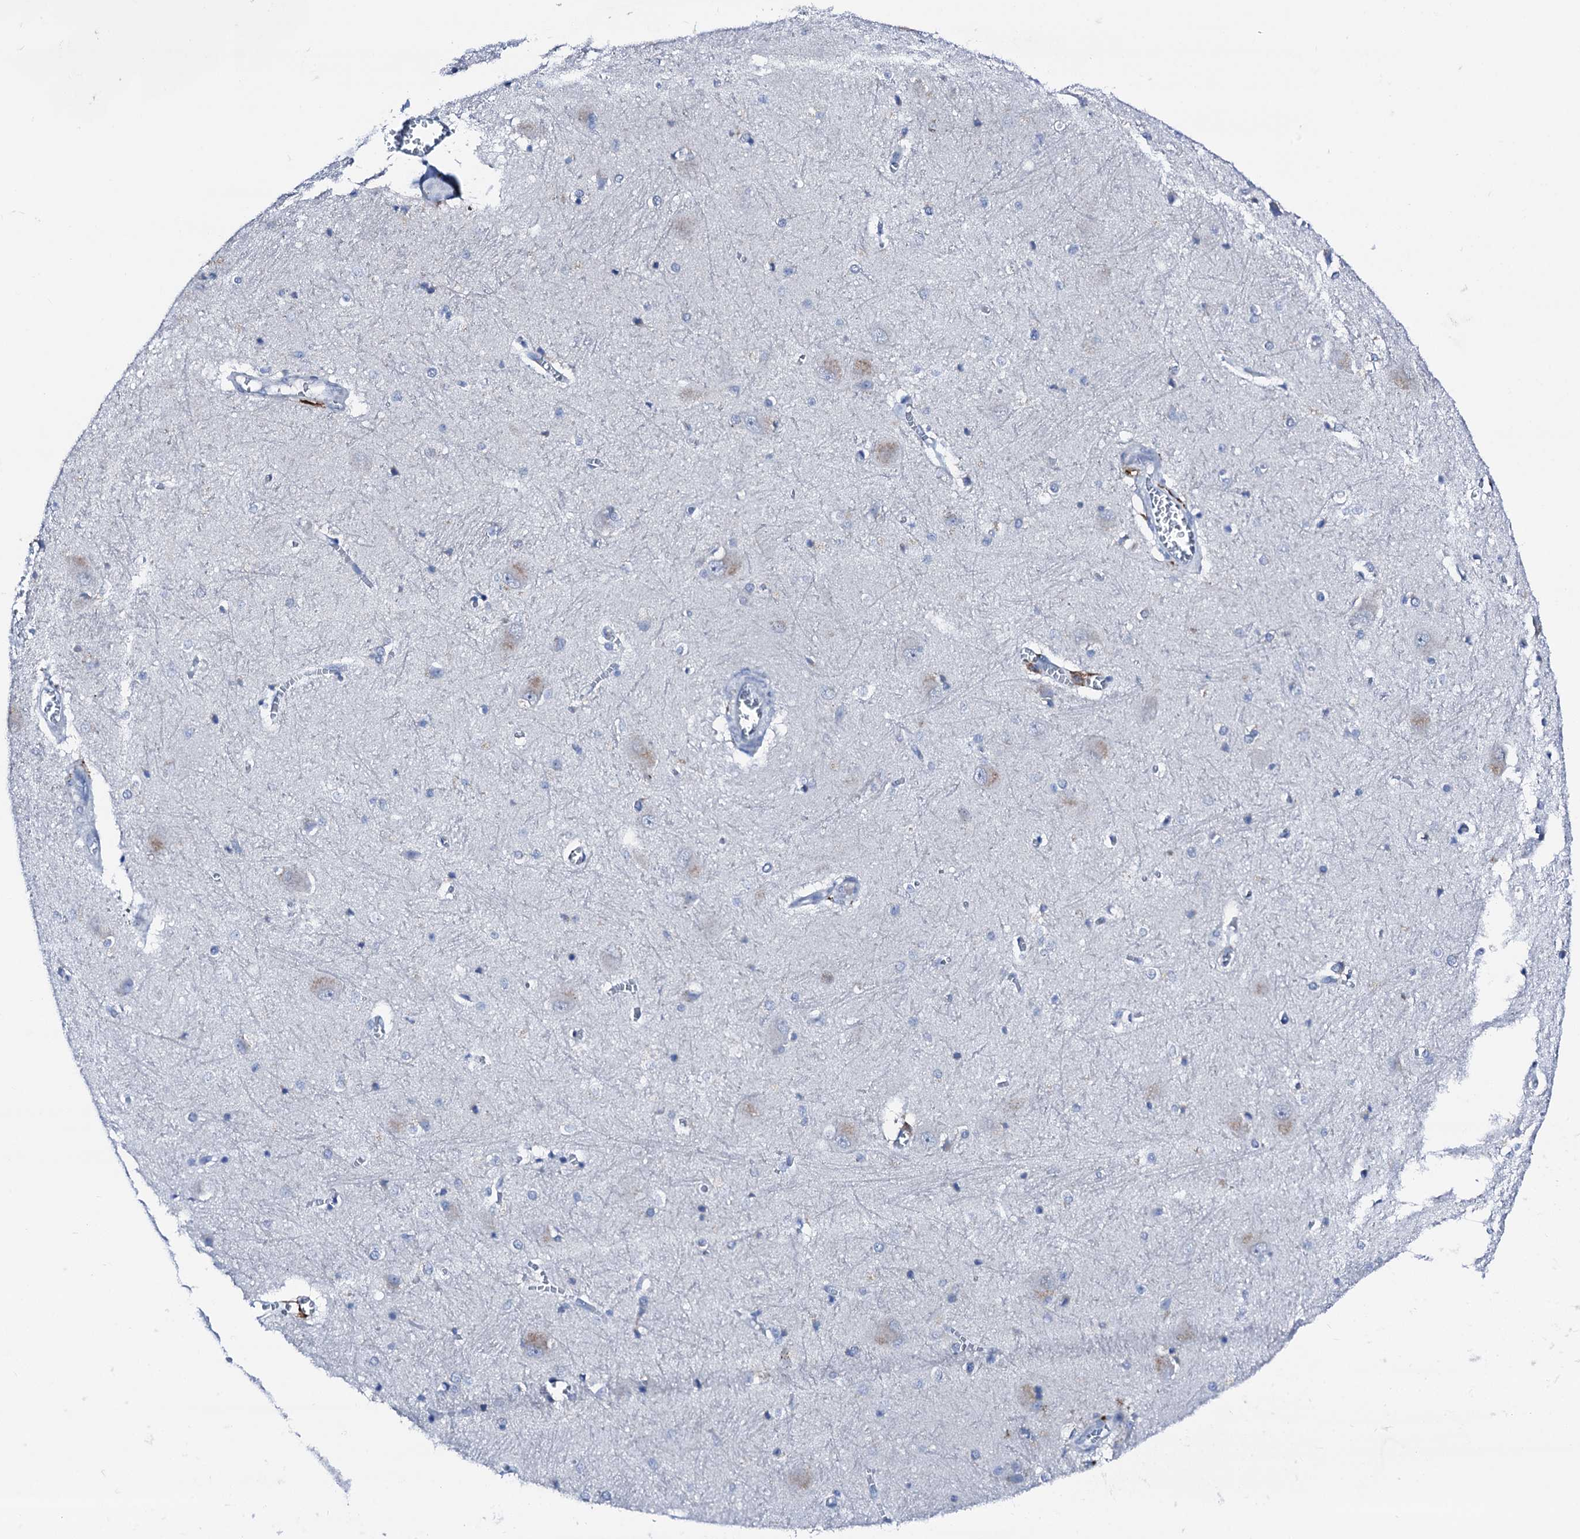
{"staining": {"intensity": "negative", "quantity": "none", "location": "none"}, "tissue": "caudate", "cell_type": "Glial cells", "image_type": "normal", "snomed": [{"axis": "morphology", "description": "Normal tissue, NOS"}, {"axis": "topography", "description": "Lateral ventricle wall"}], "caption": "High power microscopy histopathology image of an IHC micrograph of unremarkable caudate, revealing no significant staining in glial cells.", "gene": "TRAFD1", "patient": {"sex": "male", "age": 37}}